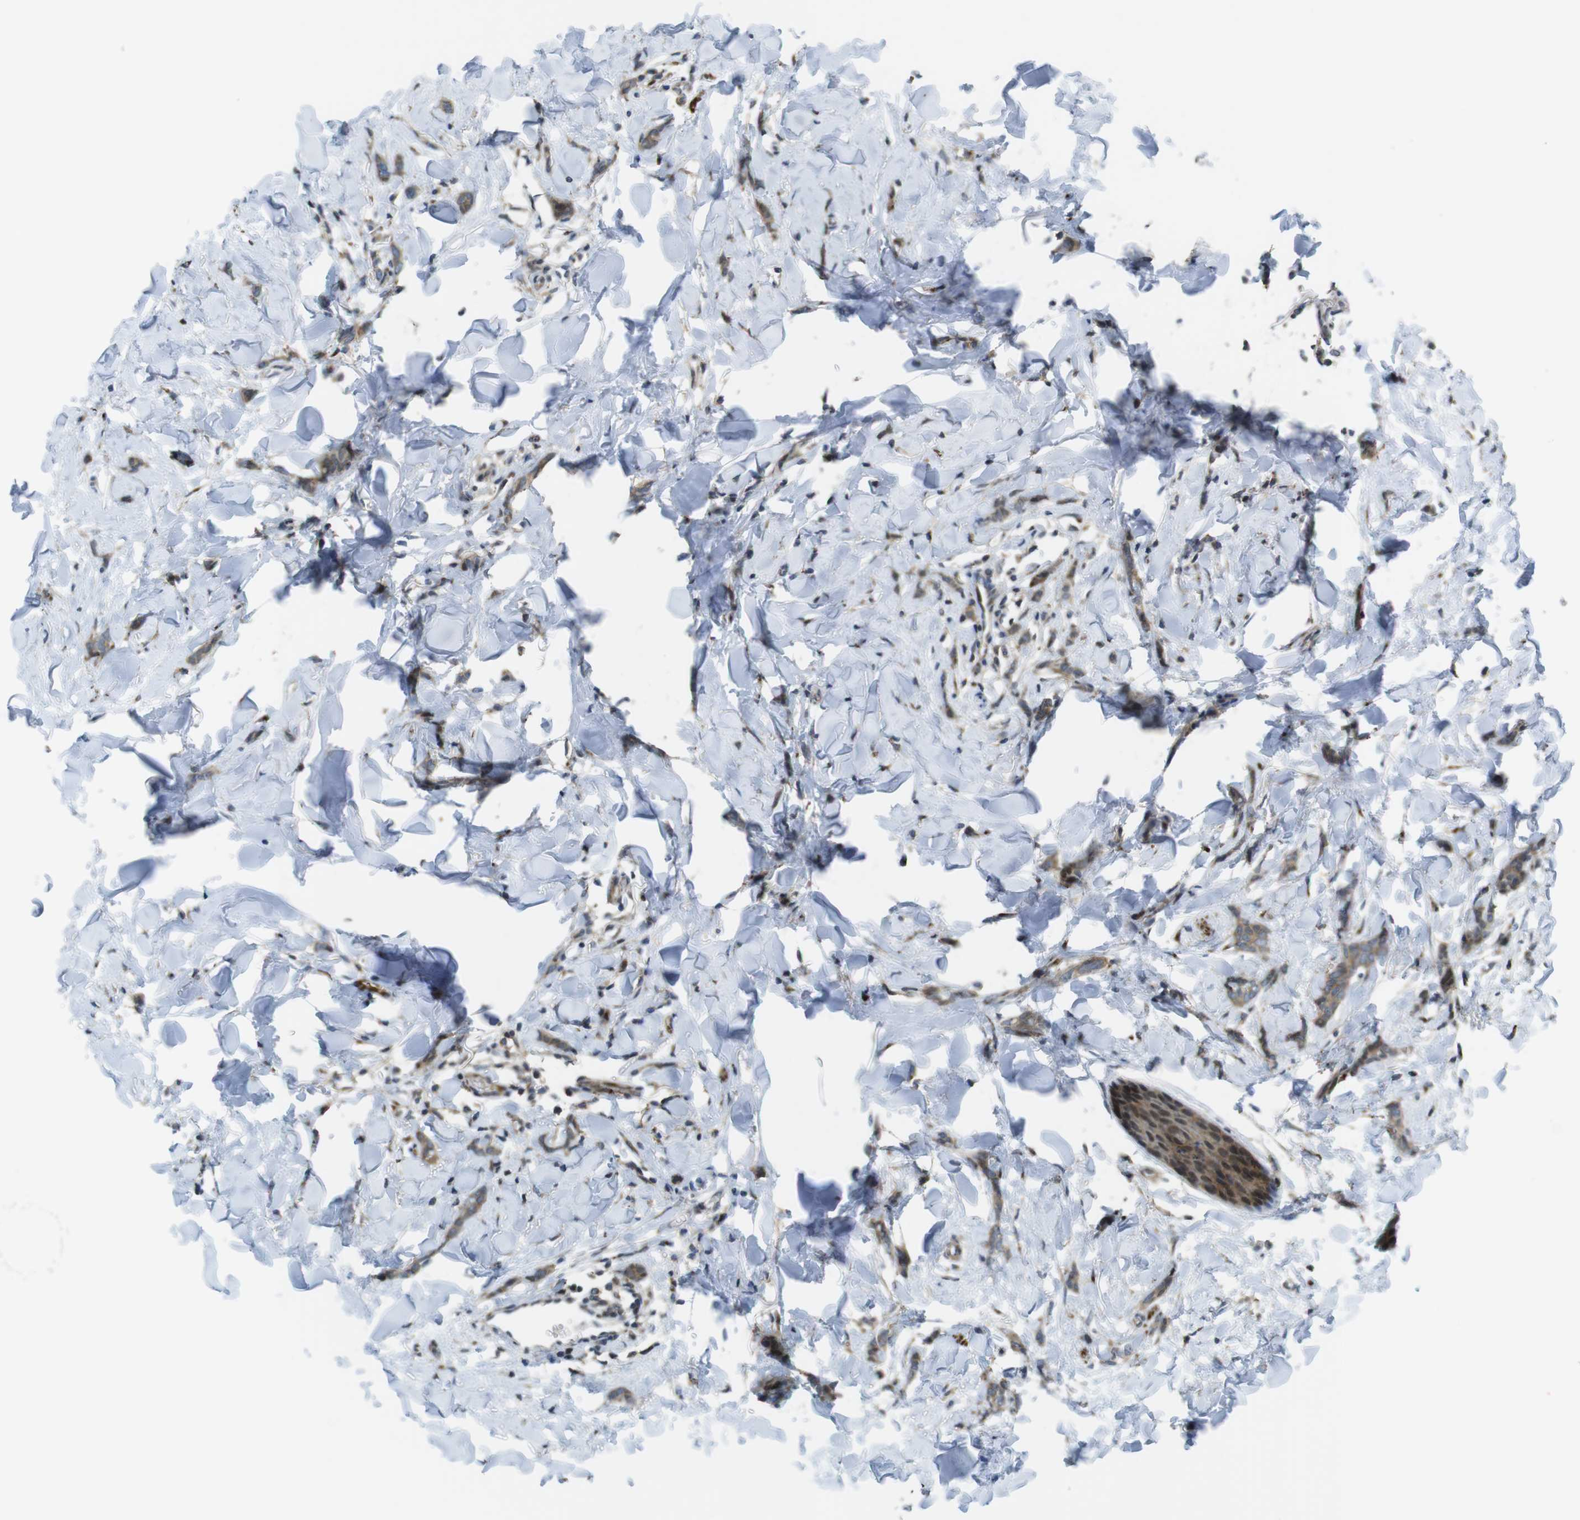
{"staining": {"intensity": "weak", "quantity": ">75%", "location": "cytoplasmic/membranous"}, "tissue": "breast cancer", "cell_type": "Tumor cells", "image_type": "cancer", "snomed": [{"axis": "morphology", "description": "Lobular carcinoma"}, {"axis": "topography", "description": "Skin"}, {"axis": "topography", "description": "Breast"}], "caption": "Immunohistochemical staining of human breast lobular carcinoma reveals low levels of weak cytoplasmic/membranous expression in about >75% of tumor cells.", "gene": "CUL7", "patient": {"sex": "female", "age": 46}}